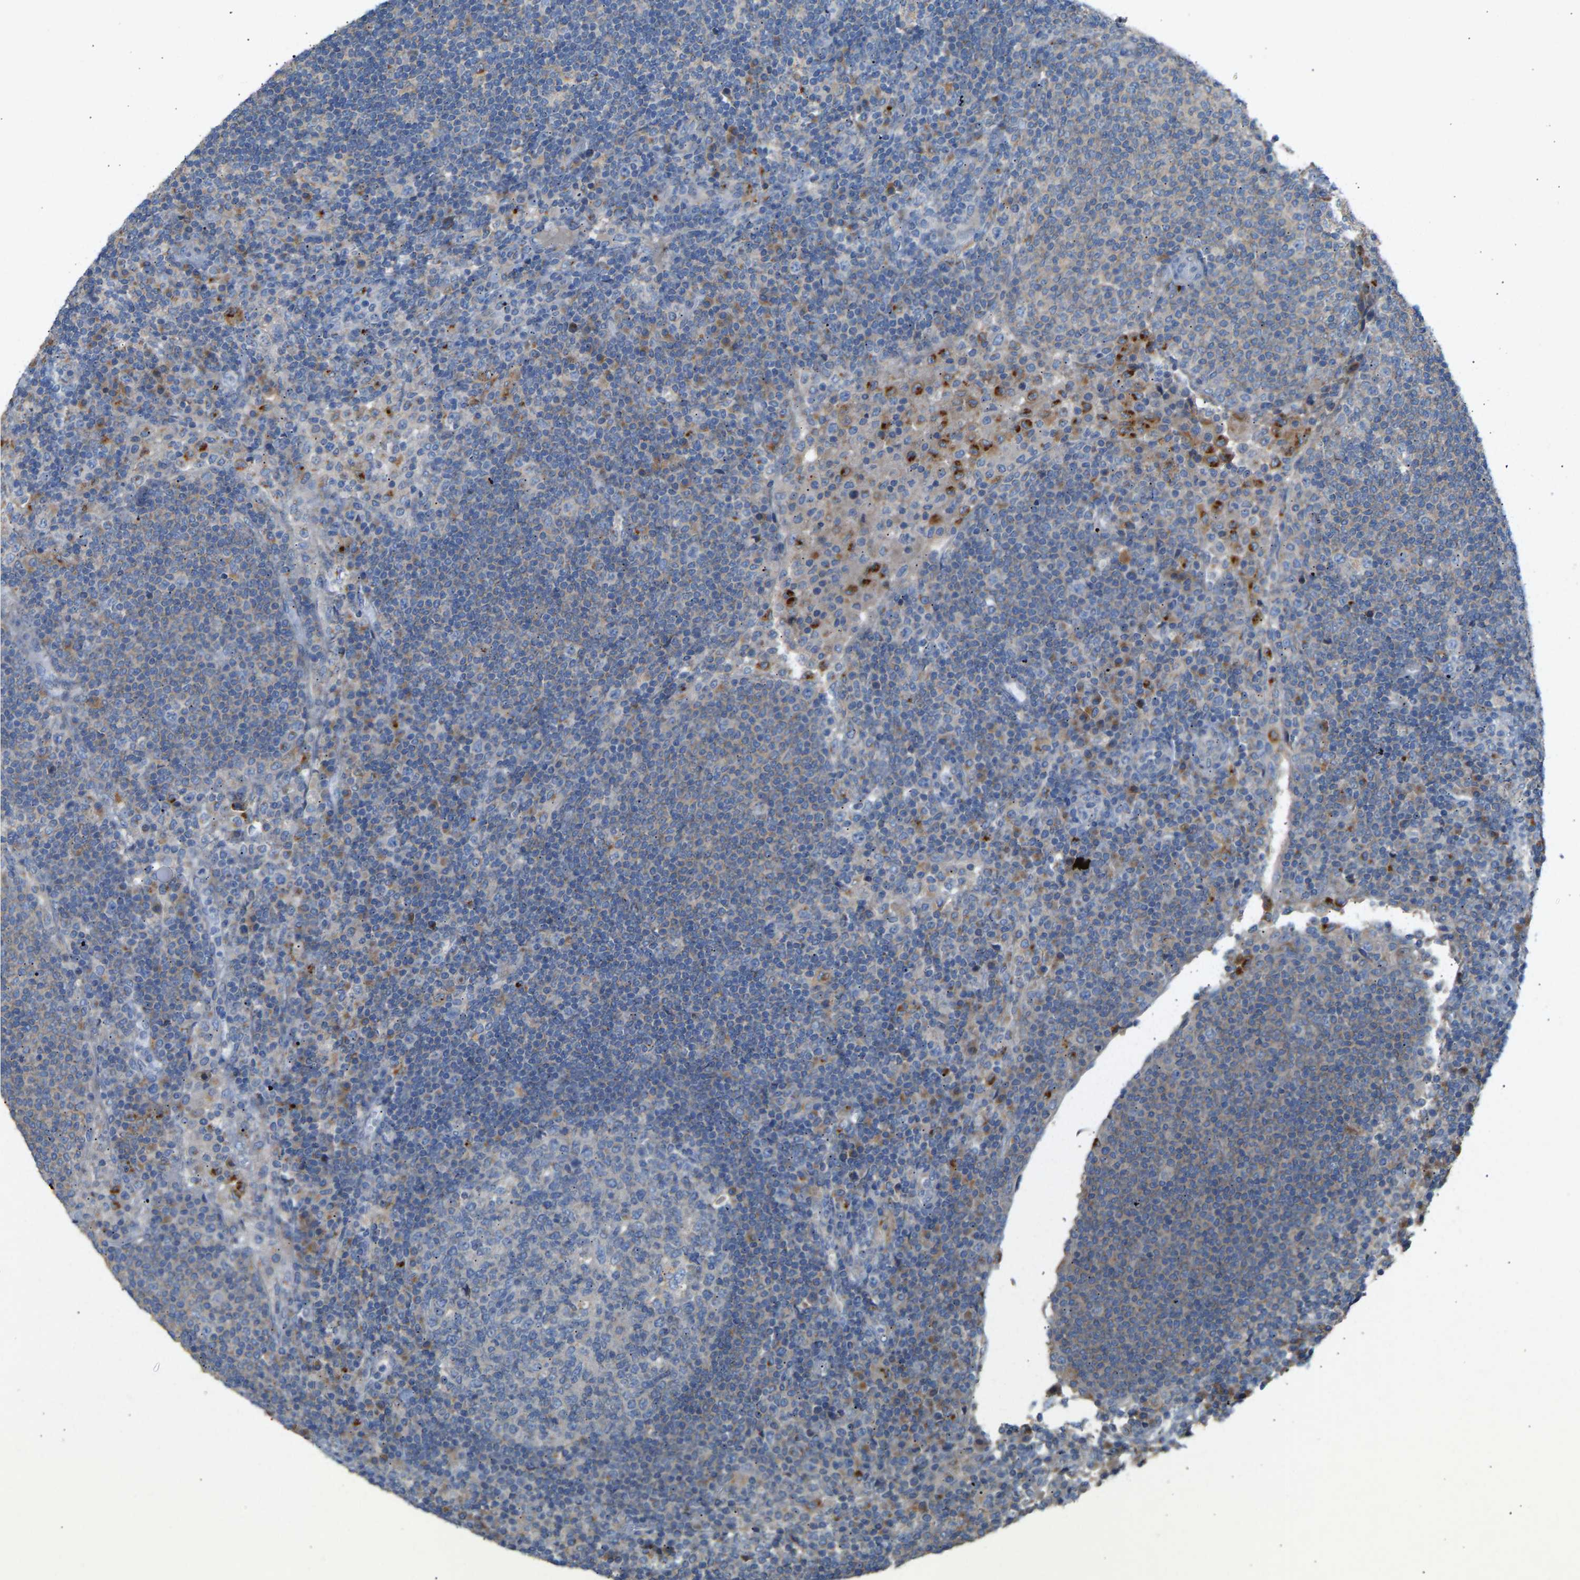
{"staining": {"intensity": "weak", "quantity": "<25%", "location": "cytoplasmic/membranous"}, "tissue": "lymph node", "cell_type": "Germinal center cells", "image_type": "normal", "snomed": [{"axis": "morphology", "description": "Normal tissue, NOS"}, {"axis": "topography", "description": "Lymph node"}], "caption": "Lymph node stained for a protein using immunohistochemistry (IHC) exhibits no staining germinal center cells.", "gene": "RGP1", "patient": {"sex": "female", "age": 53}}